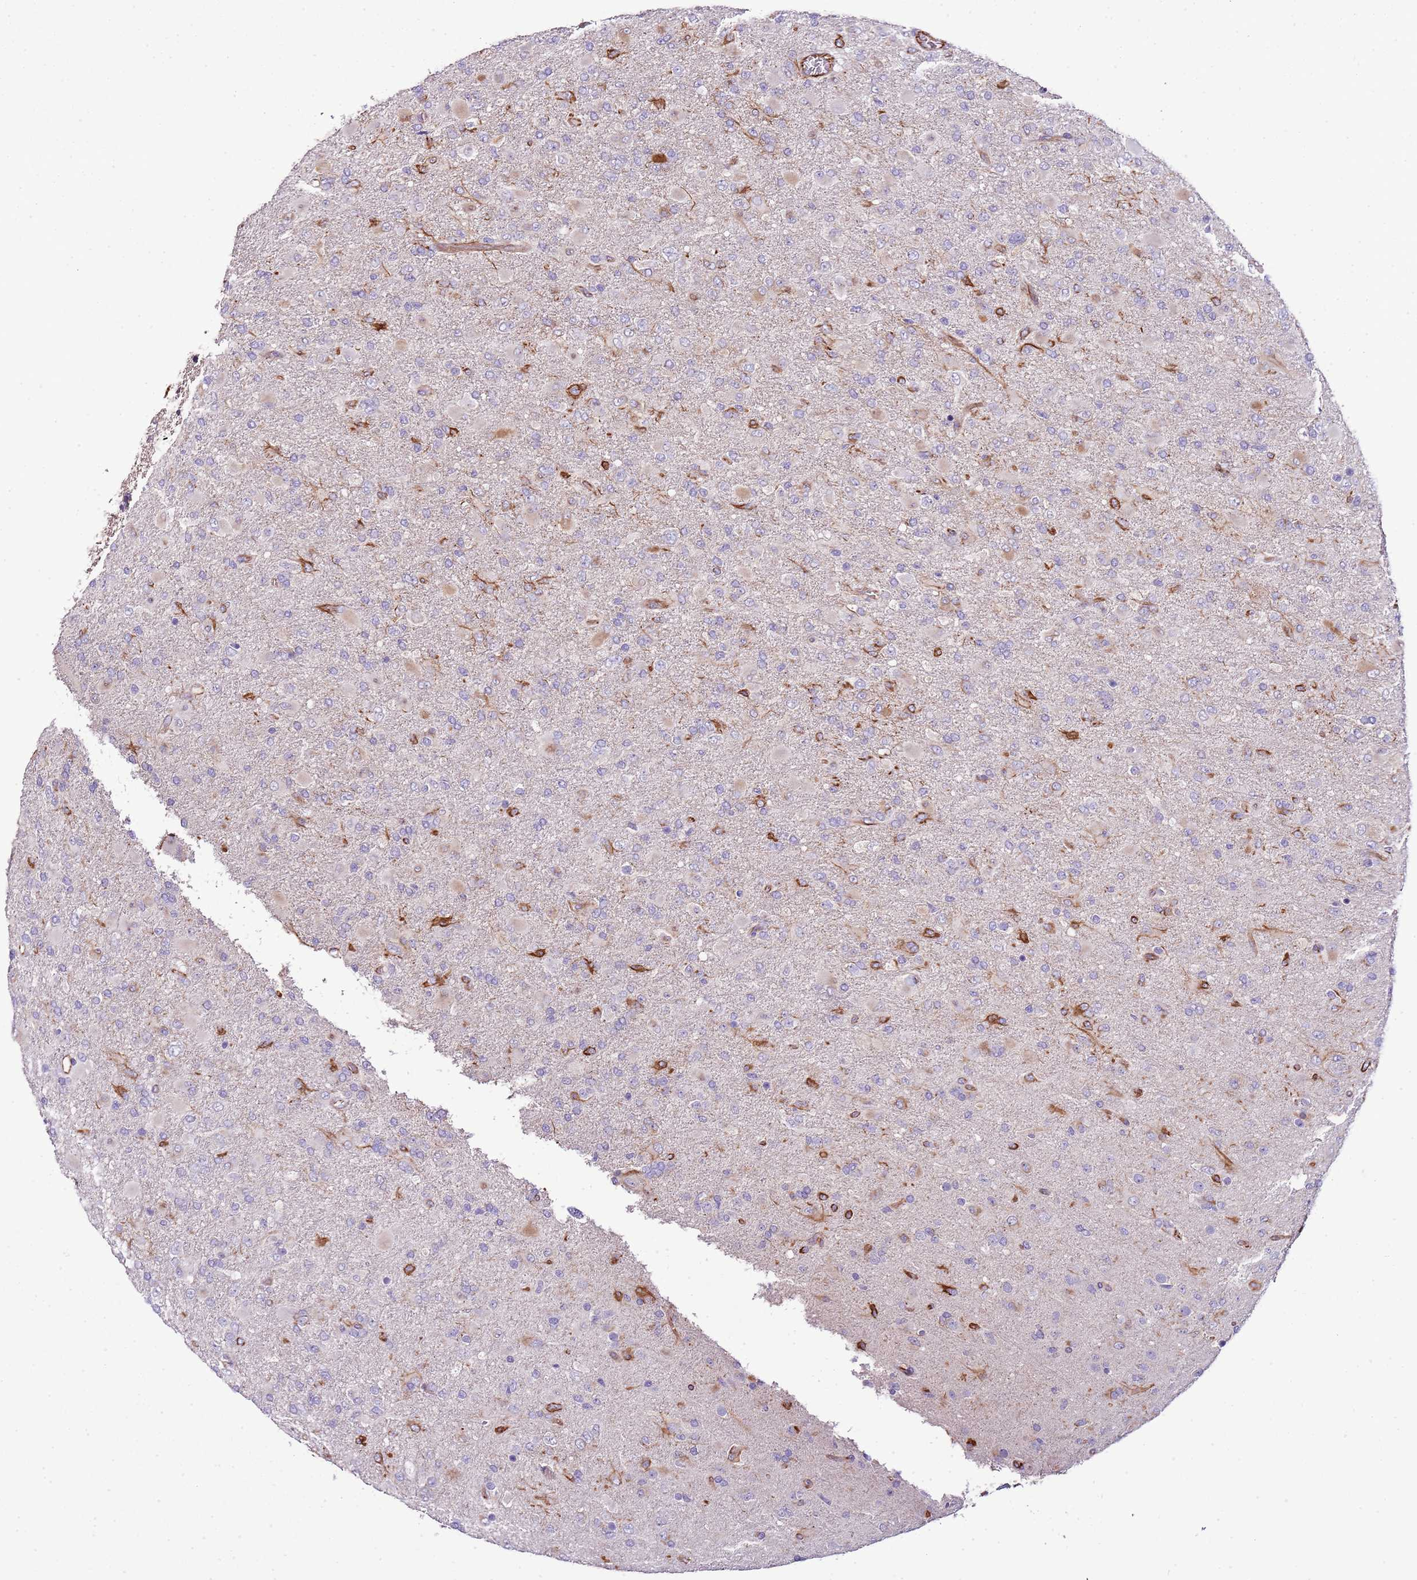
{"staining": {"intensity": "negative", "quantity": "none", "location": "none"}, "tissue": "glioma", "cell_type": "Tumor cells", "image_type": "cancer", "snomed": [{"axis": "morphology", "description": "Glioma, malignant, Low grade"}, {"axis": "topography", "description": "Brain"}], "caption": "A photomicrograph of low-grade glioma (malignant) stained for a protein demonstrates no brown staining in tumor cells. (DAB immunohistochemistry (IHC) visualized using brightfield microscopy, high magnification).", "gene": "ZNF786", "patient": {"sex": "male", "age": 65}}